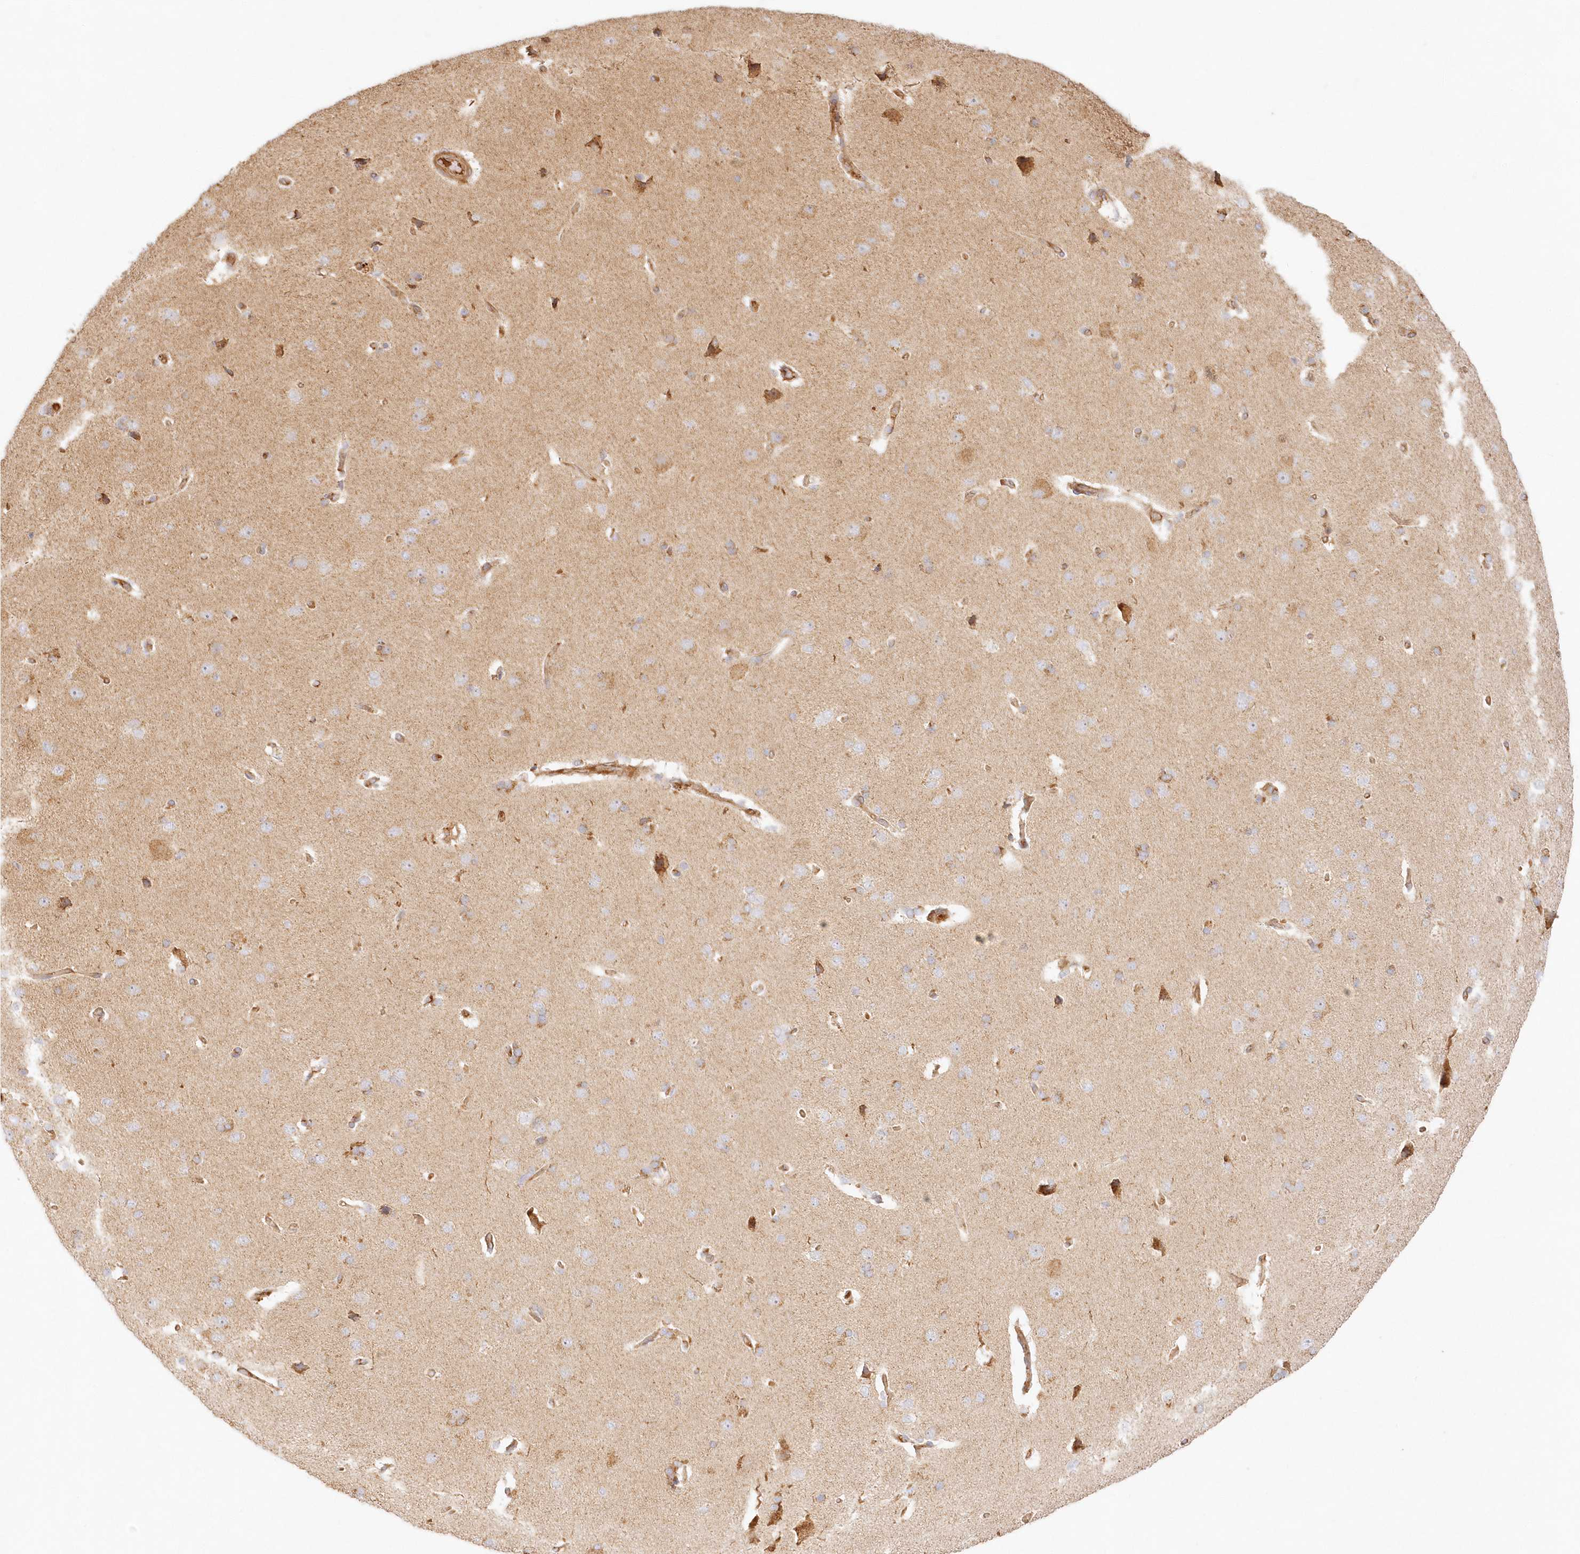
{"staining": {"intensity": "moderate", "quantity": ">75%", "location": "cytoplasmic/membranous"}, "tissue": "cerebral cortex", "cell_type": "Endothelial cells", "image_type": "normal", "snomed": [{"axis": "morphology", "description": "Normal tissue, NOS"}, {"axis": "topography", "description": "Cerebral cortex"}], "caption": "This photomicrograph exhibits IHC staining of unremarkable human cerebral cortex, with medium moderate cytoplasmic/membranous staining in about >75% of endothelial cells.", "gene": "KIAA0232", "patient": {"sex": "male", "age": 62}}